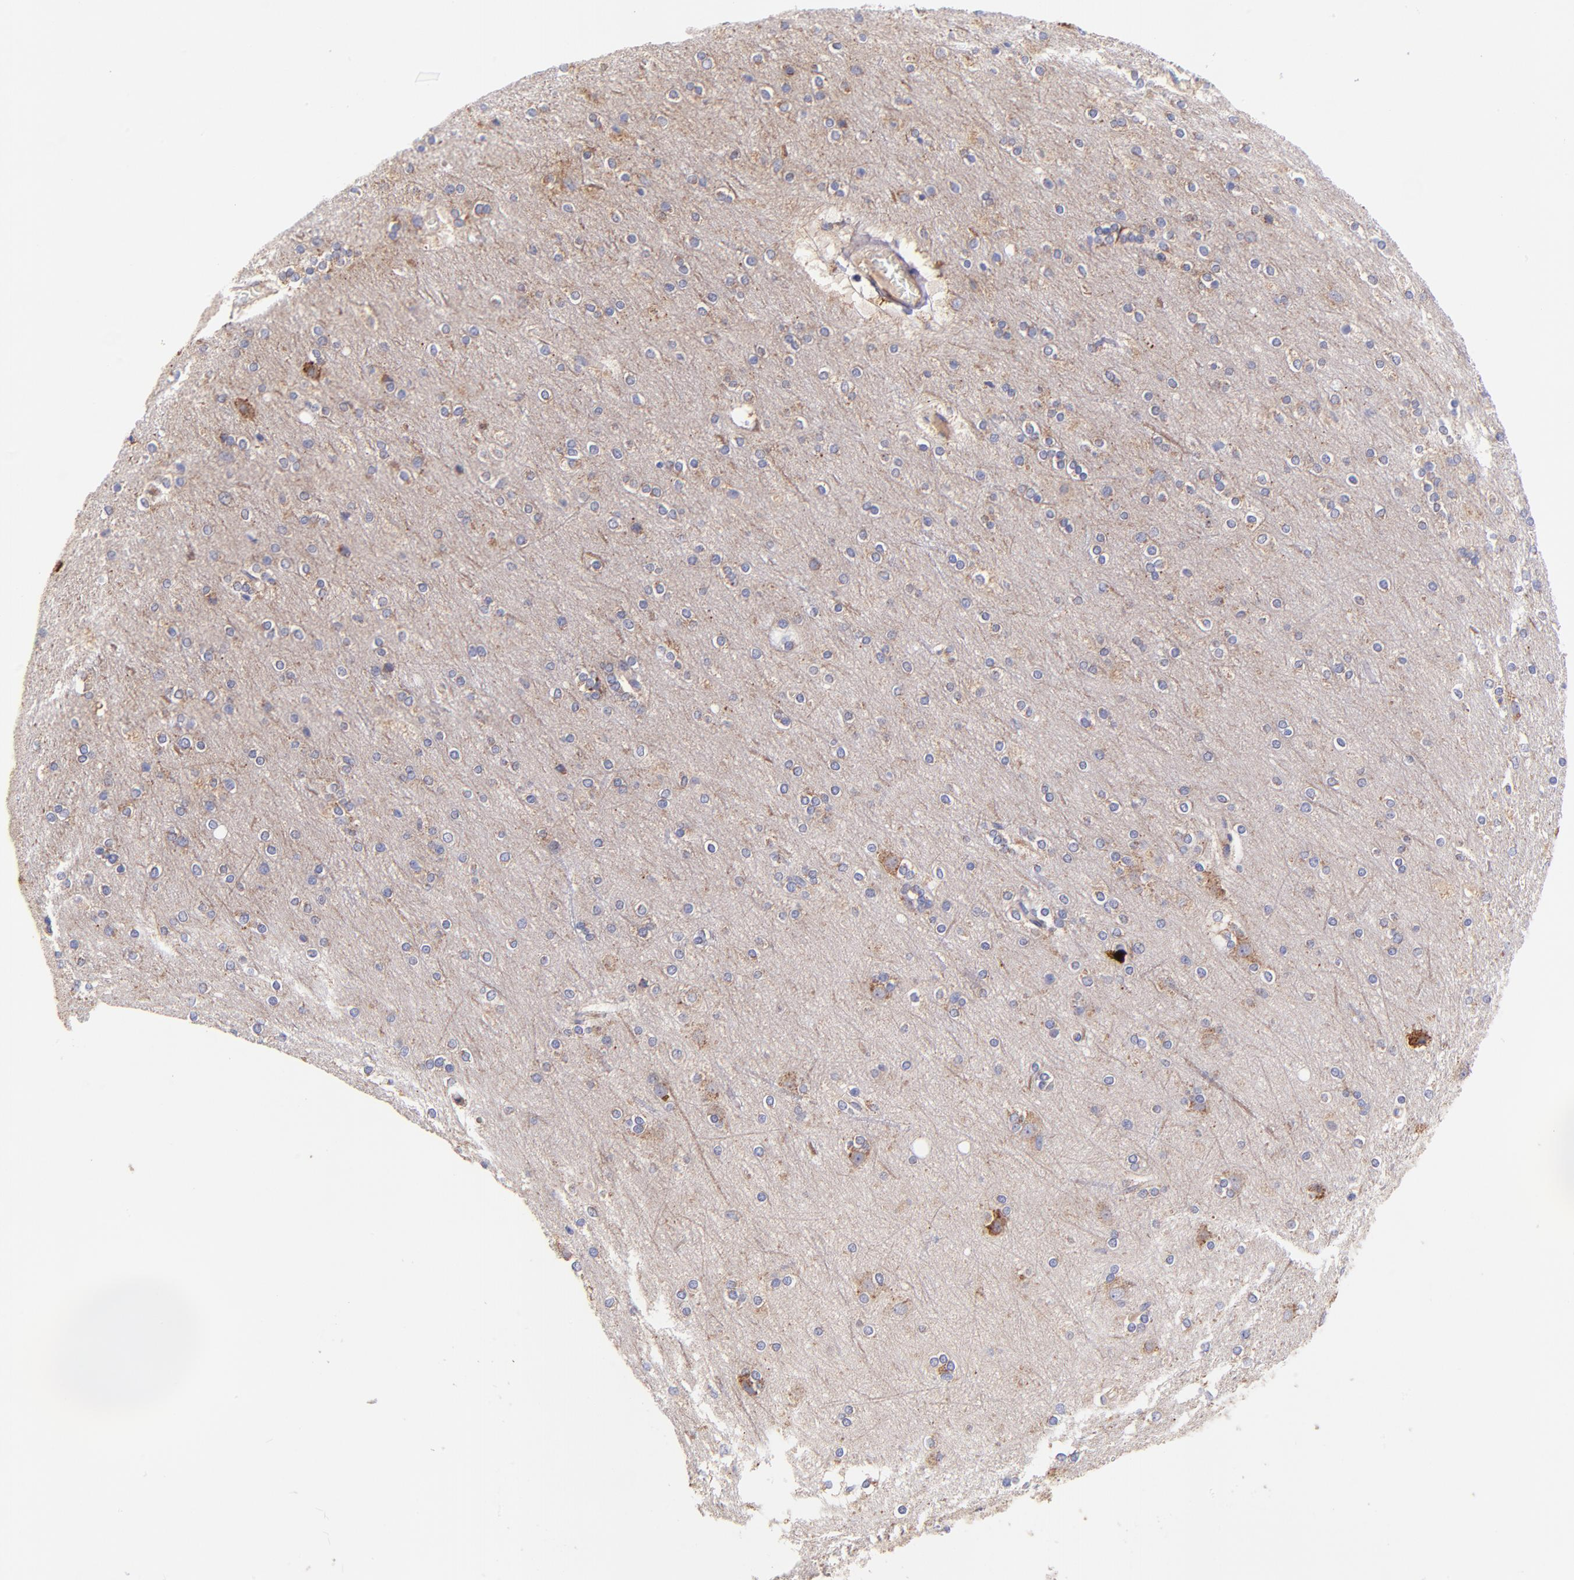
{"staining": {"intensity": "negative", "quantity": "none", "location": "none"}, "tissue": "cerebral cortex", "cell_type": "Endothelial cells", "image_type": "normal", "snomed": [{"axis": "morphology", "description": "Normal tissue, NOS"}, {"axis": "topography", "description": "Cerebral cortex"}], "caption": "IHC of normal cerebral cortex demonstrates no staining in endothelial cells.", "gene": "PREX1", "patient": {"sex": "female", "age": 54}}